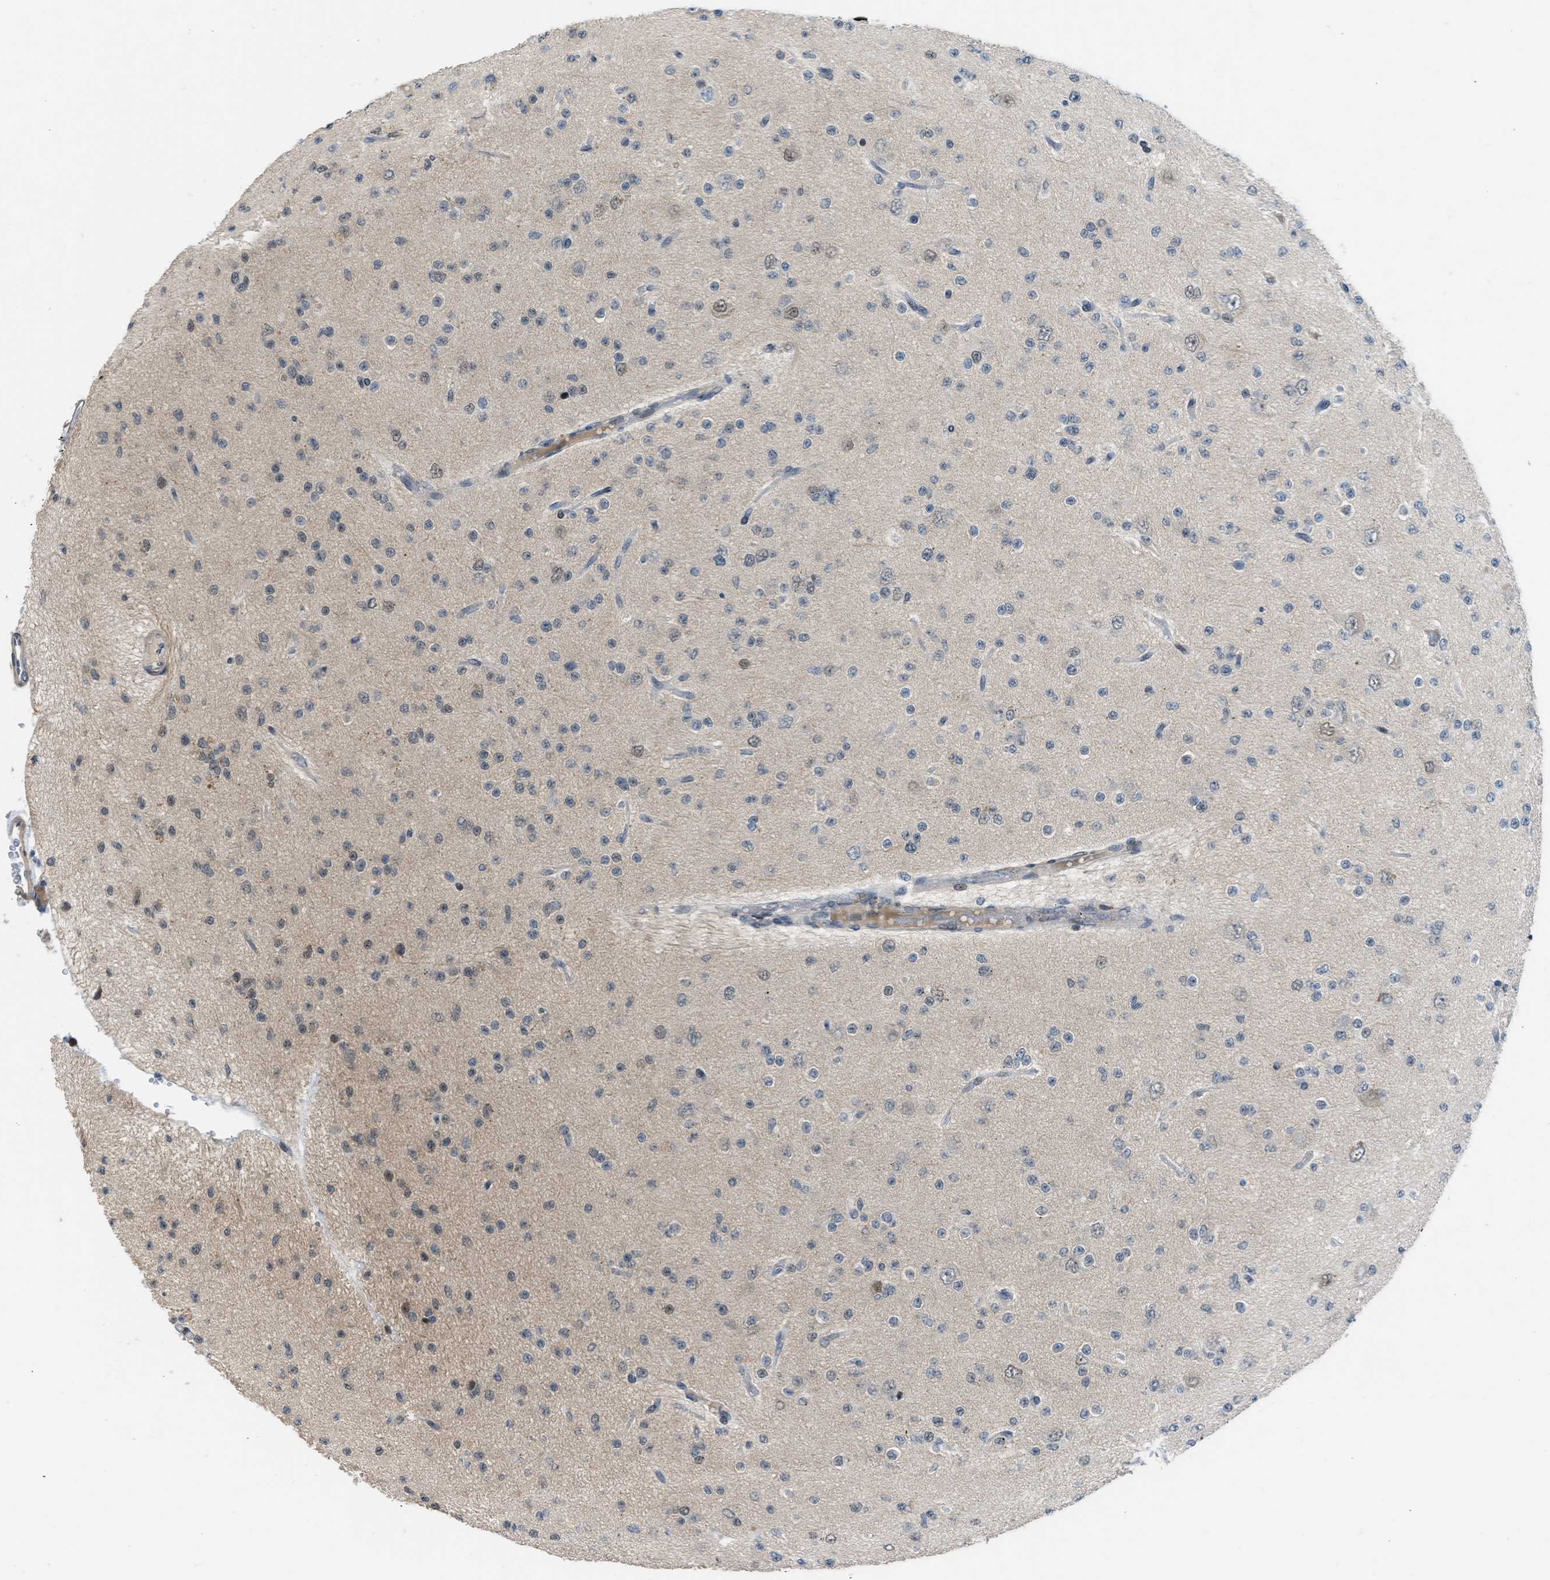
{"staining": {"intensity": "weak", "quantity": "<25%", "location": "nuclear"}, "tissue": "glioma", "cell_type": "Tumor cells", "image_type": "cancer", "snomed": [{"axis": "morphology", "description": "Glioma, malignant, Low grade"}, {"axis": "topography", "description": "Brain"}], "caption": "Immunohistochemistry histopathology image of neoplastic tissue: human glioma stained with DAB reveals no significant protein staining in tumor cells. (IHC, brightfield microscopy, high magnification).", "gene": "TTBK2", "patient": {"sex": "male", "age": 38}}